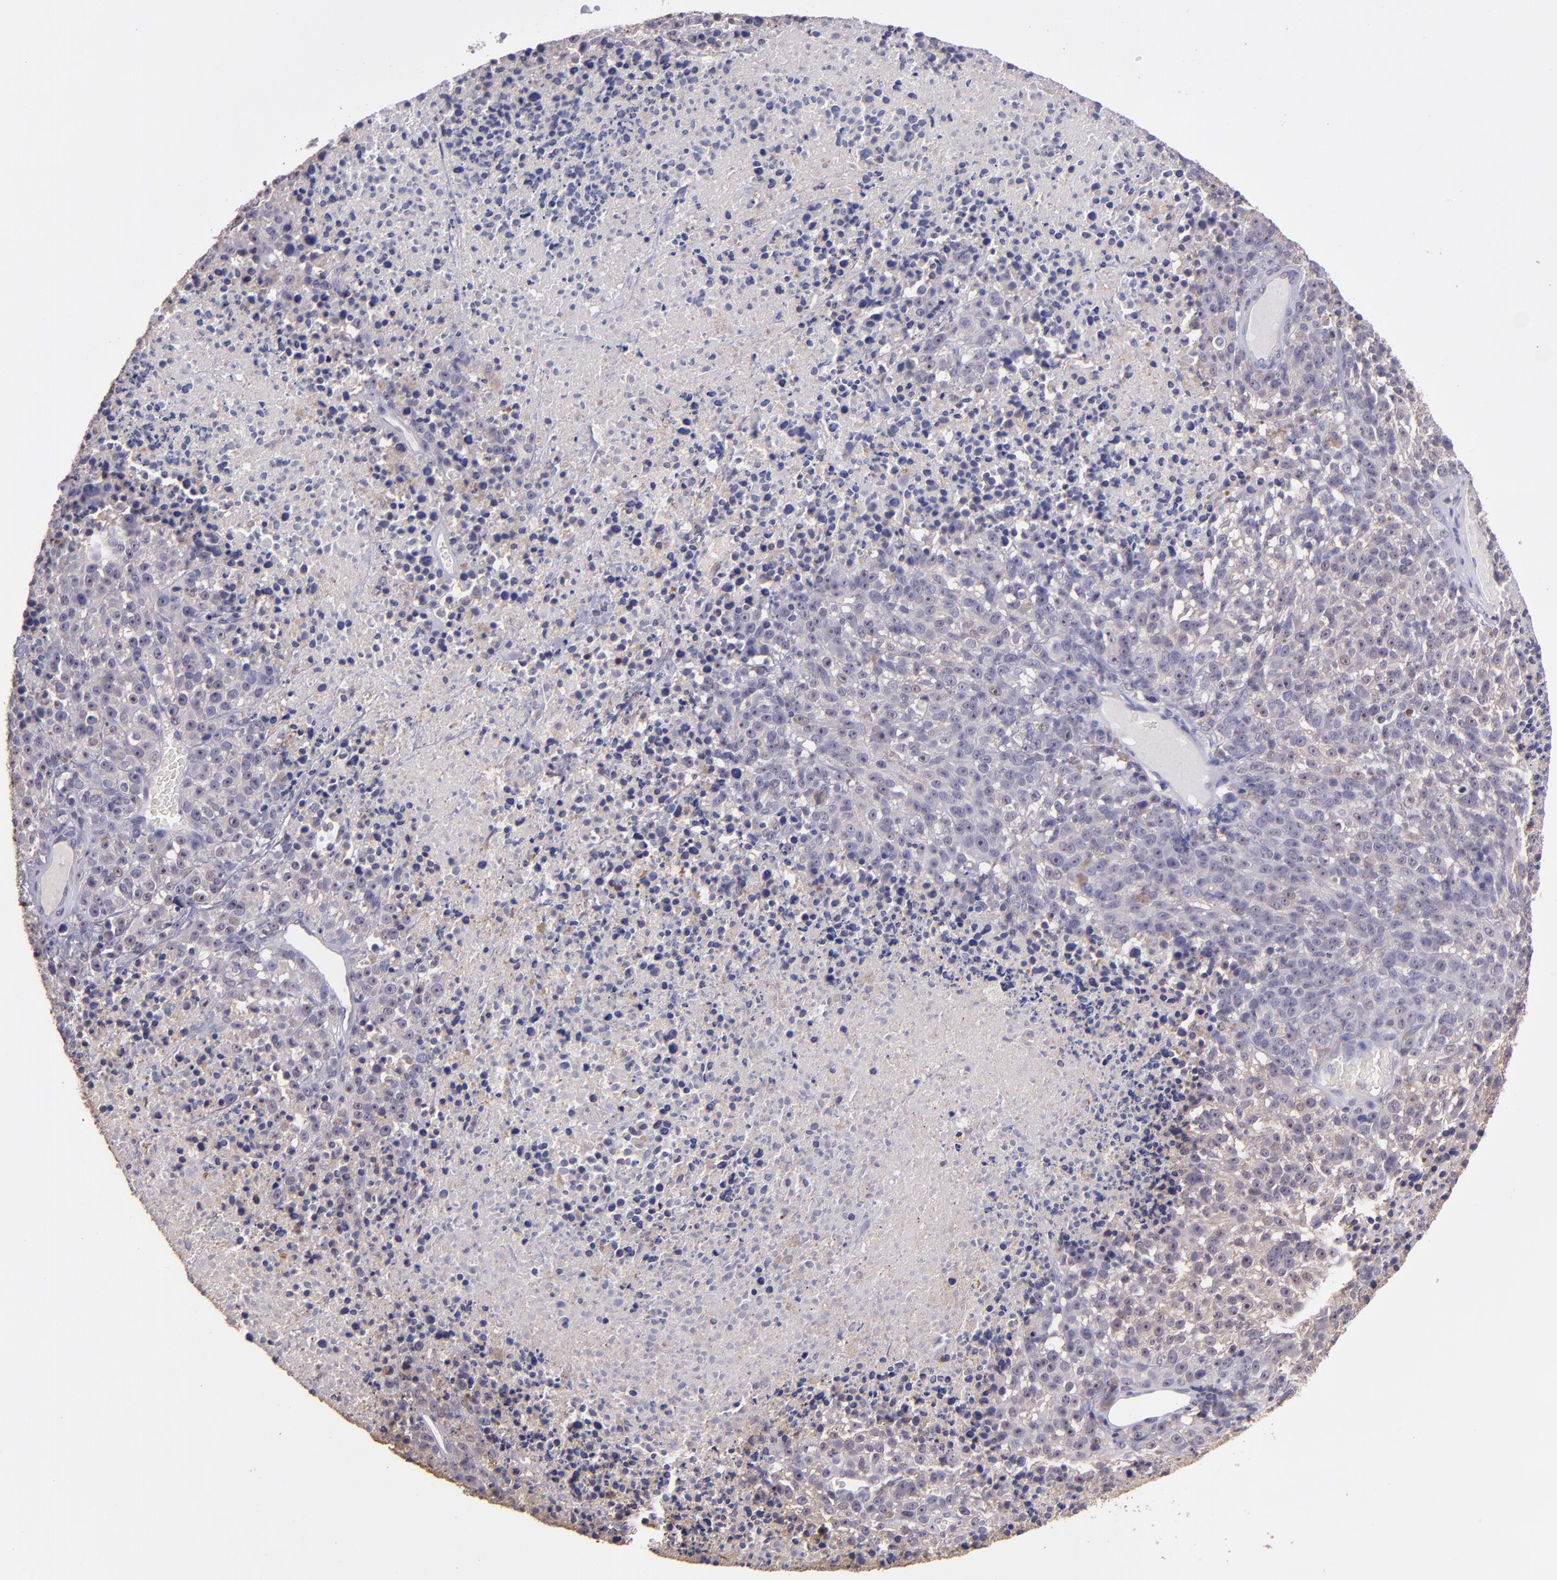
{"staining": {"intensity": "negative", "quantity": "none", "location": "none"}, "tissue": "melanoma", "cell_type": "Tumor cells", "image_type": "cancer", "snomed": [{"axis": "morphology", "description": "Malignant melanoma, Metastatic site"}, {"axis": "topography", "description": "Cerebral cortex"}], "caption": "This is a micrograph of immunohistochemistry (IHC) staining of melanoma, which shows no staining in tumor cells.", "gene": "PAPPA", "patient": {"sex": "female", "age": 52}}